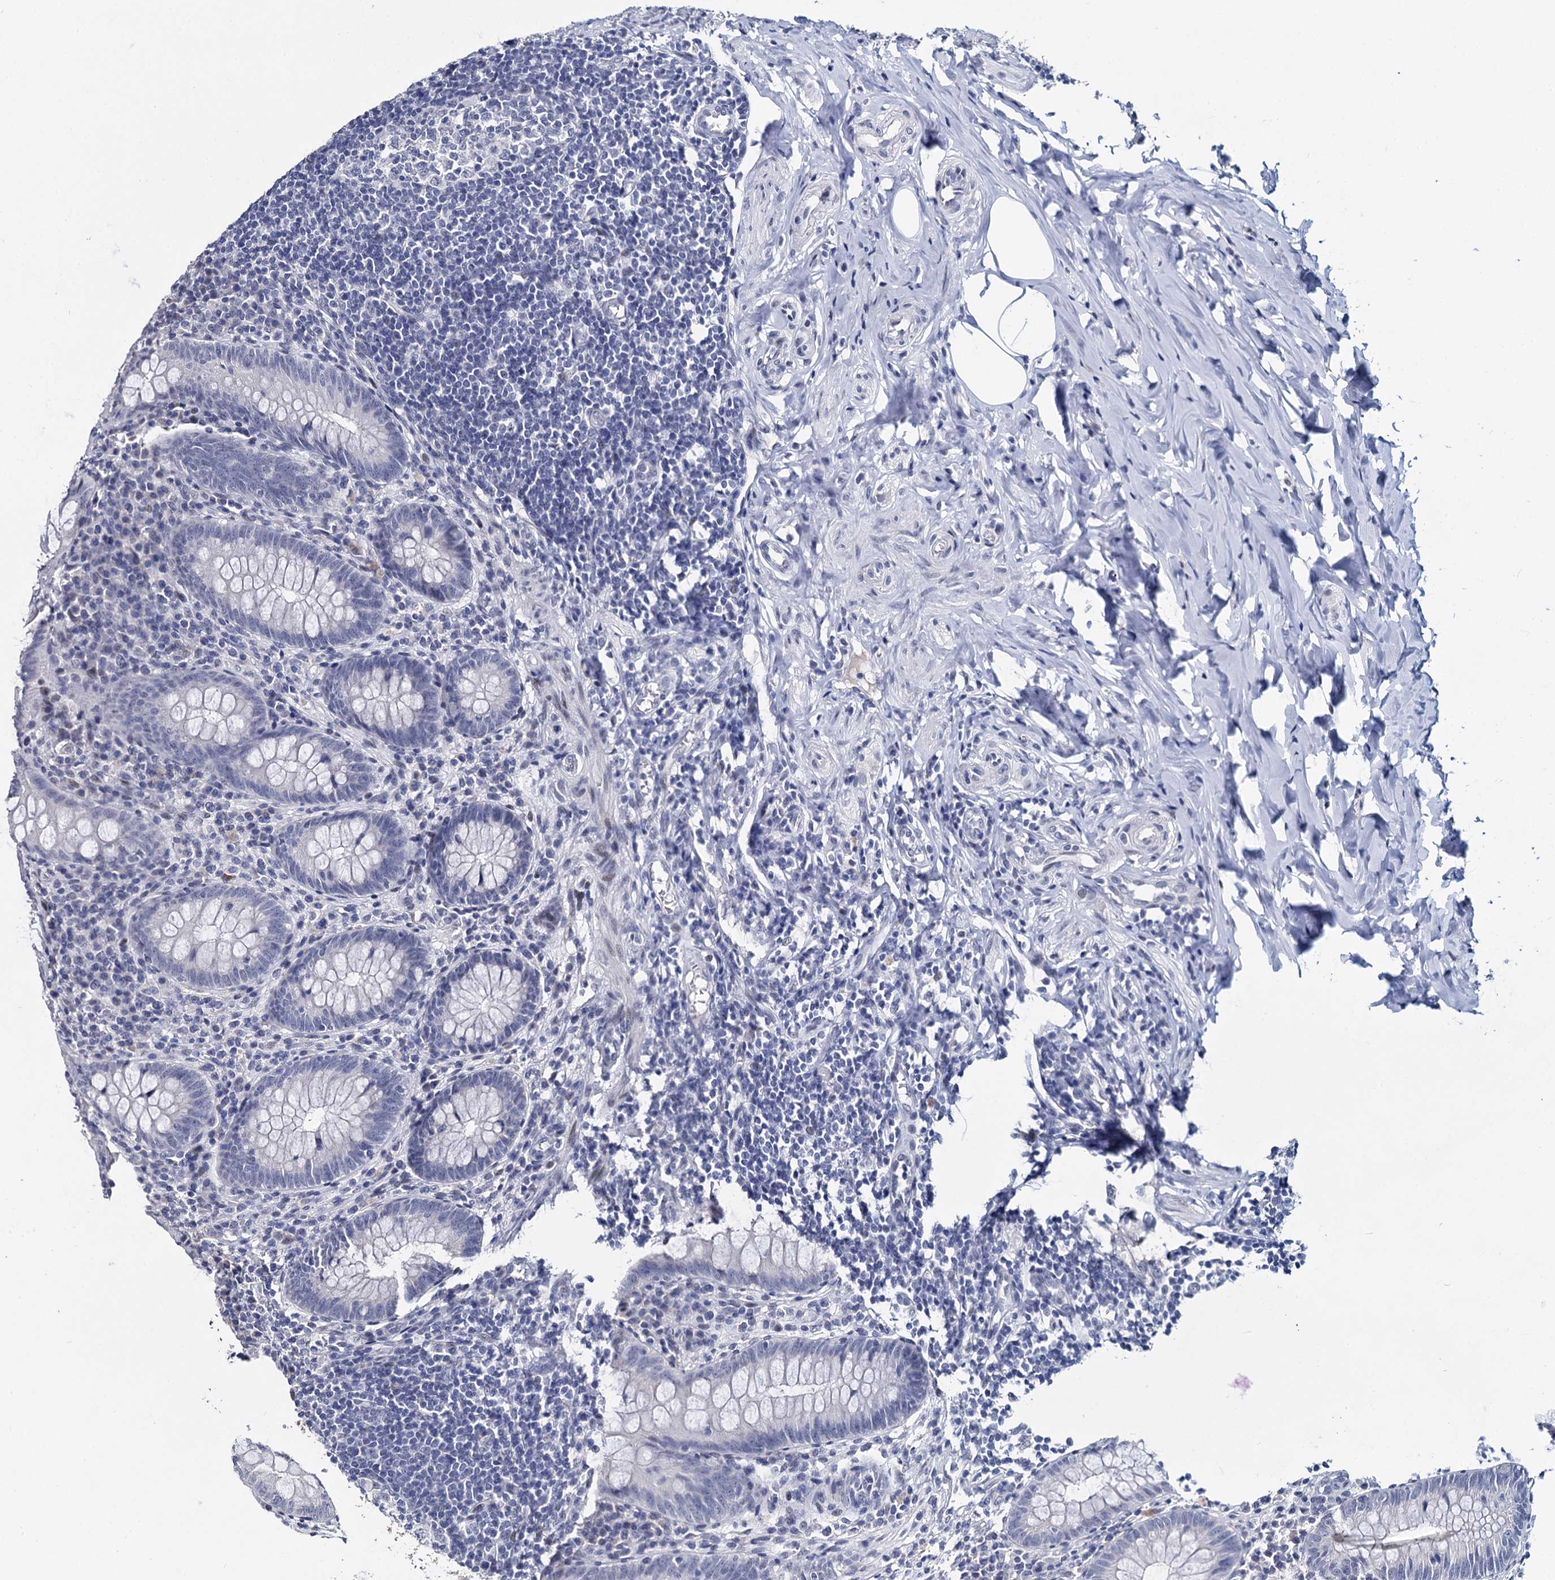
{"staining": {"intensity": "negative", "quantity": "none", "location": "none"}, "tissue": "appendix", "cell_type": "Glandular cells", "image_type": "normal", "snomed": [{"axis": "morphology", "description": "Normal tissue, NOS"}, {"axis": "topography", "description": "Appendix"}], "caption": "A high-resolution photomicrograph shows immunohistochemistry (IHC) staining of unremarkable appendix, which reveals no significant positivity in glandular cells. (DAB (3,3'-diaminobenzidine) immunohistochemistry (IHC) with hematoxylin counter stain).", "gene": "MAGEA4", "patient": {"sex": "female", "age": 33}}